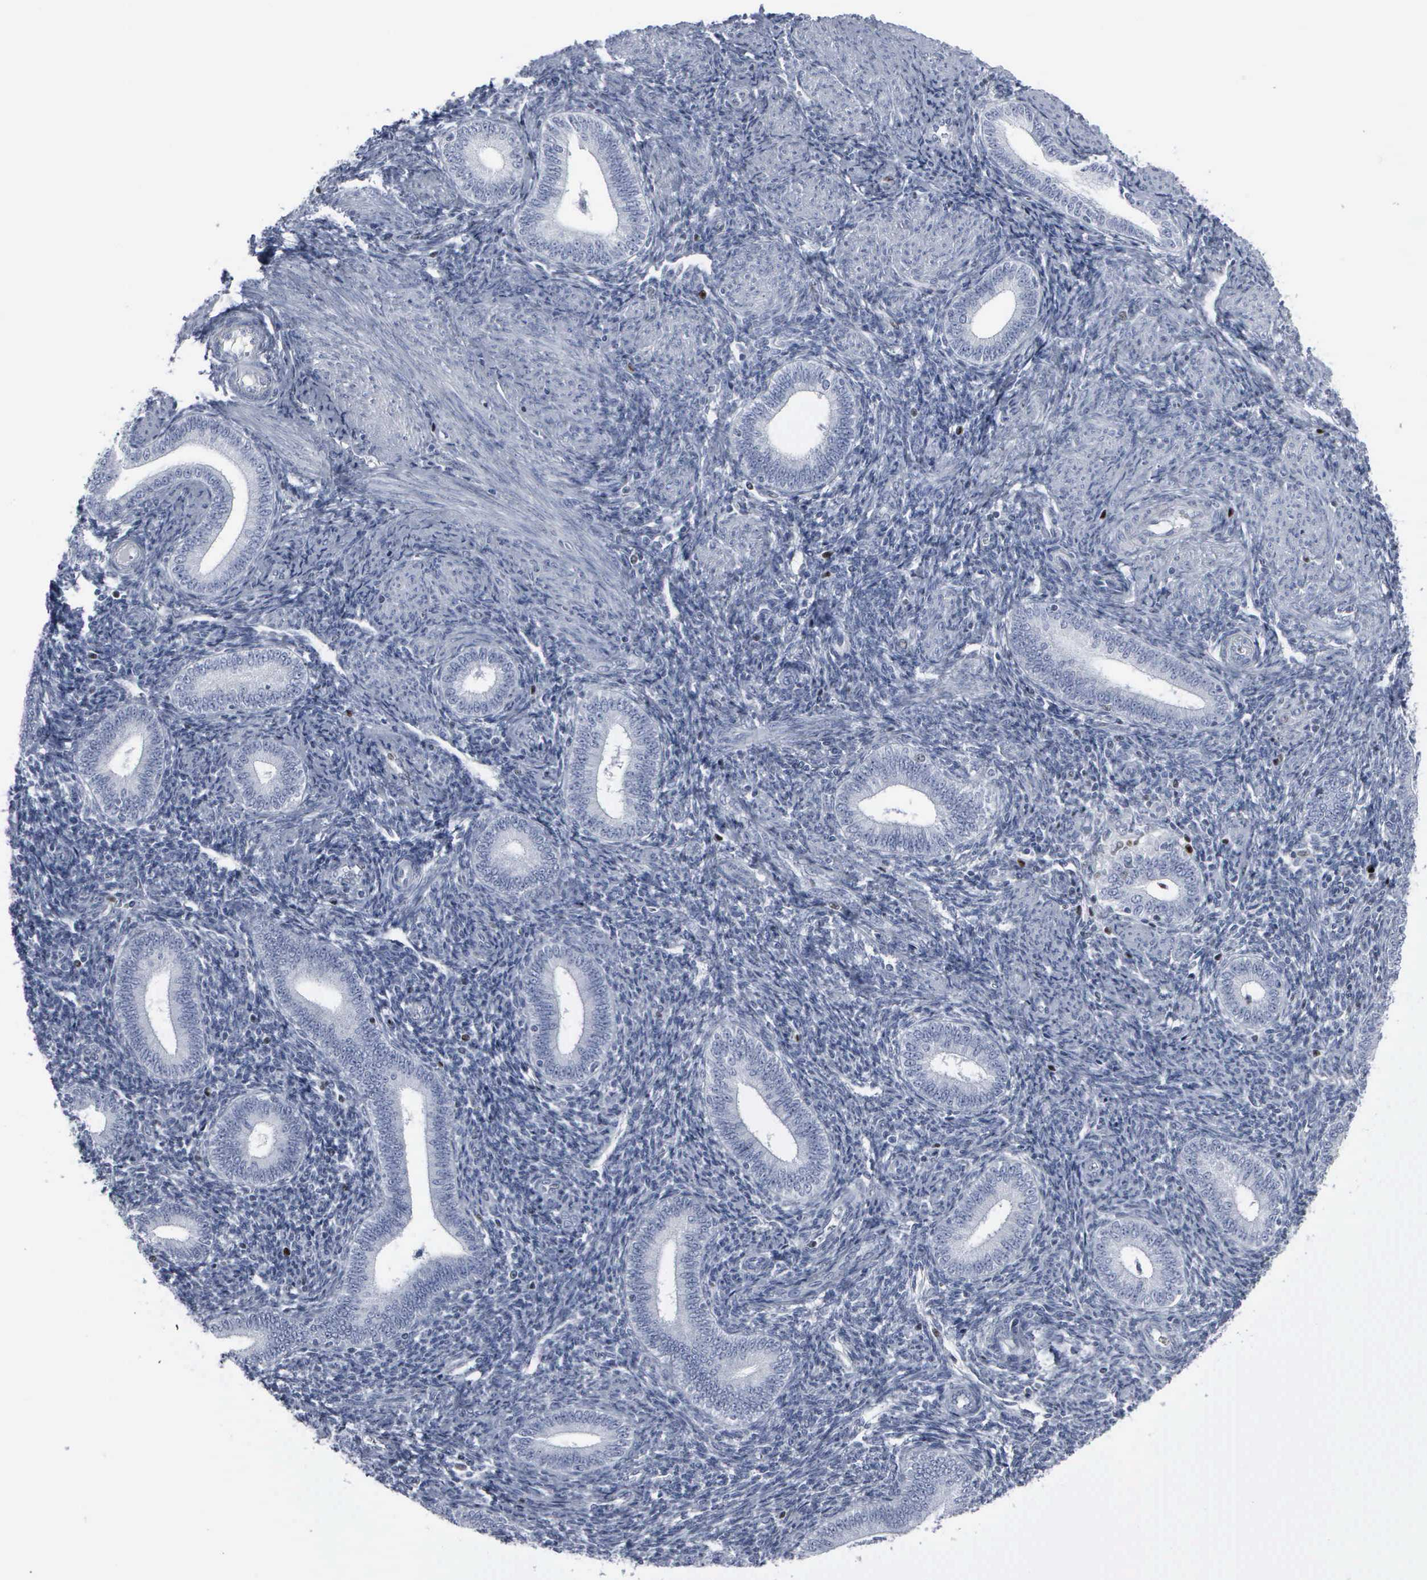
{"staining": {"intensity": "negative", "quantity": "none", "location": "none"}, "tissue": "endometrium", "cell_type": "Cells in endometrial stroma", "image_type": "normal", "snomed": [{"axis": "morphology", "description": "Normal tissue, NOS"}, {"axis": "topography", "description": "Endometrium"}], "caption": "Immunohistochemistry of benign human endometrium displays no expression in cells in endometrial stroma.", "gene": "CCND3", "patient": {"sex": "female", "age": 35}}